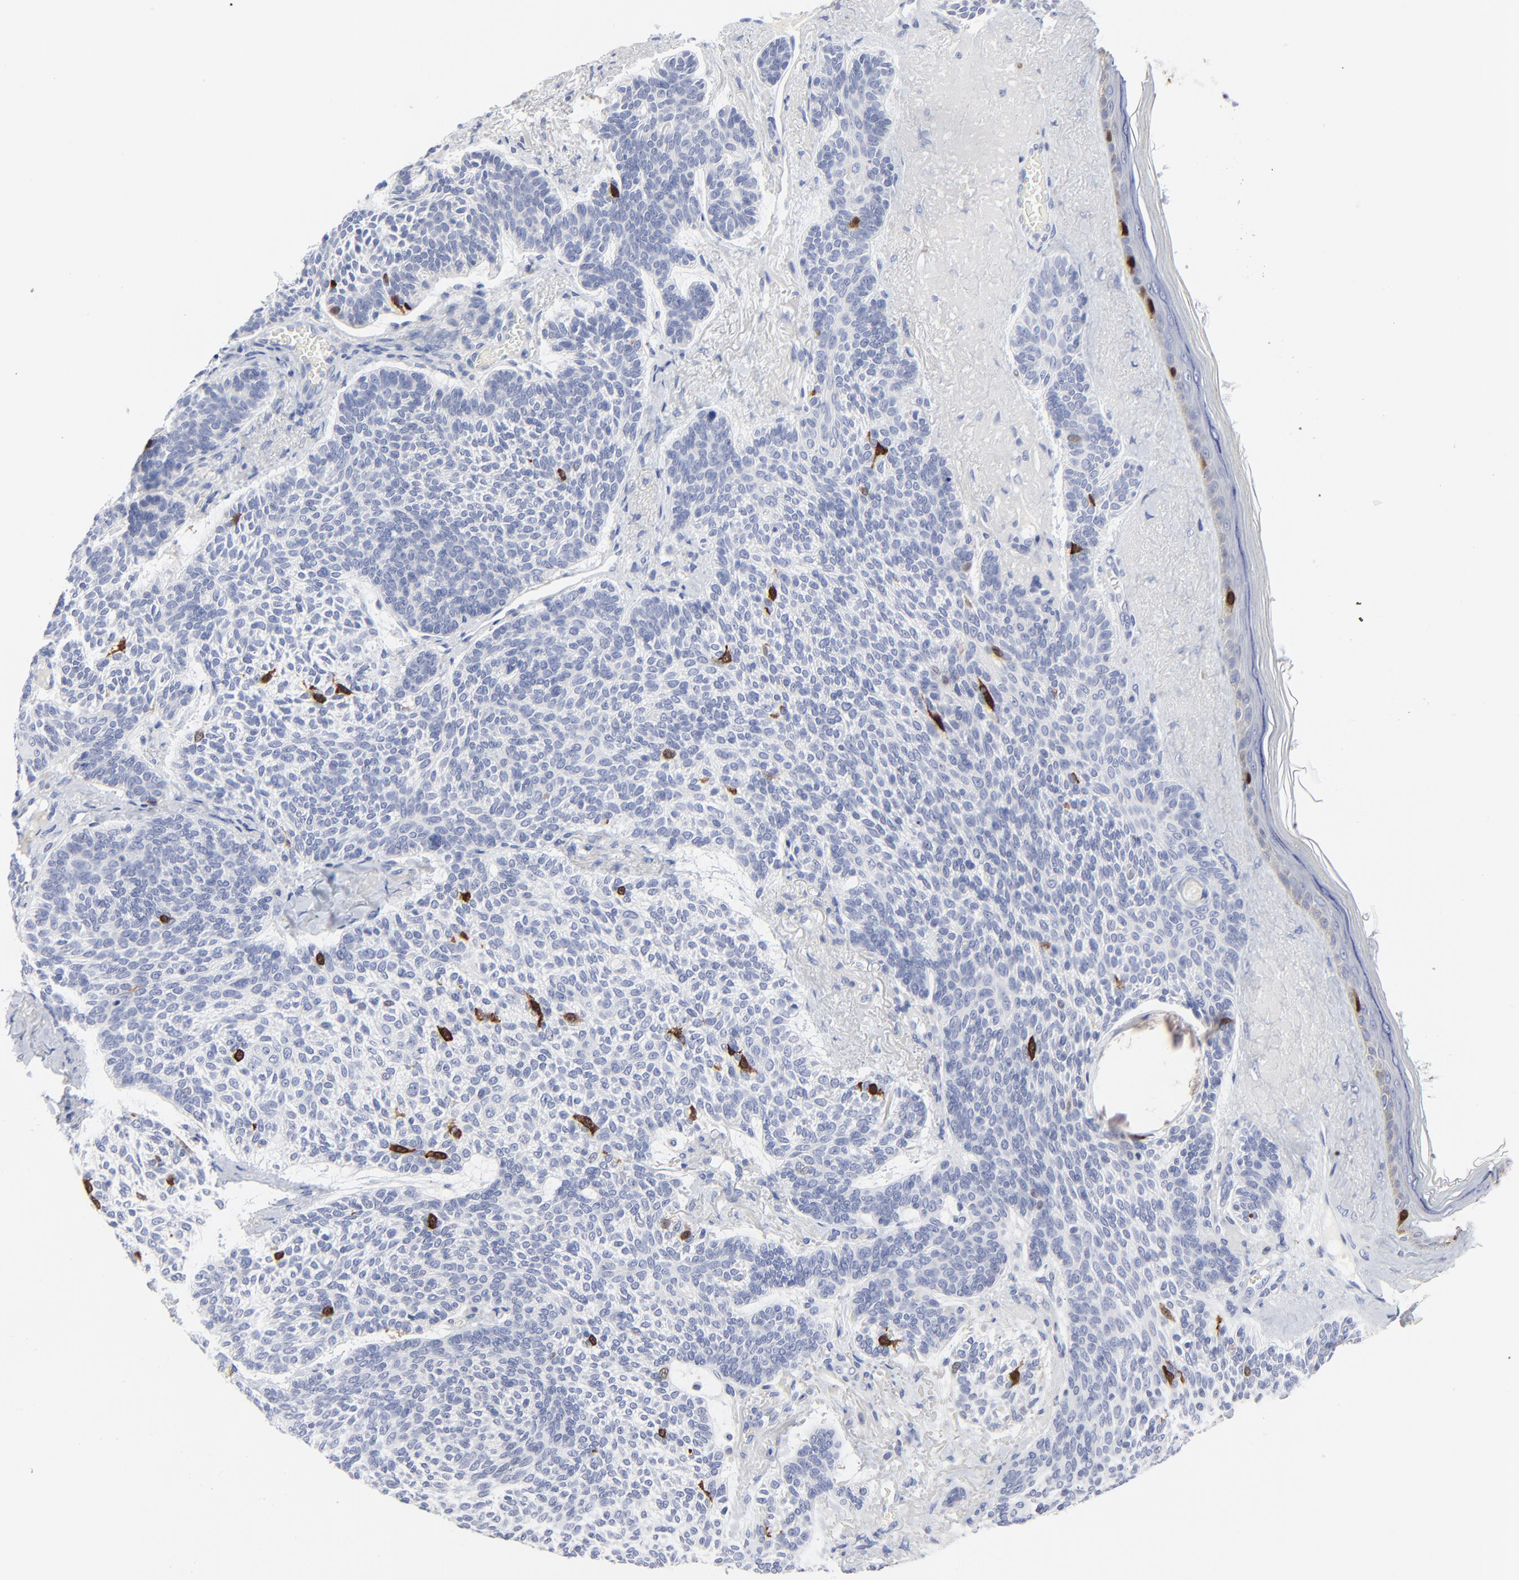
{"staining": {"intensity": "strong", "quantity": "<25%", "location": "cytoplasmic/membranous,nuclear"}, "tissue": "skin cancer", "cell_type": "Tumor cells", "image_type": "cancer", "snomed": [{"axis": "morphology", "description": "Normal tissue, NOS"}, {"axis": "morphology", "description": "Basal cell carcinoma"}, {"axis": "topography", "description": "Skin"}], "caption": "A brown stain highlights strong cytoplasmic/membranous and nuclear staining of a protein in basal cell carcinoma (skin) tumor cells.", "gene": "CDK1", "patient": {"sex": "female", "age": 70}}